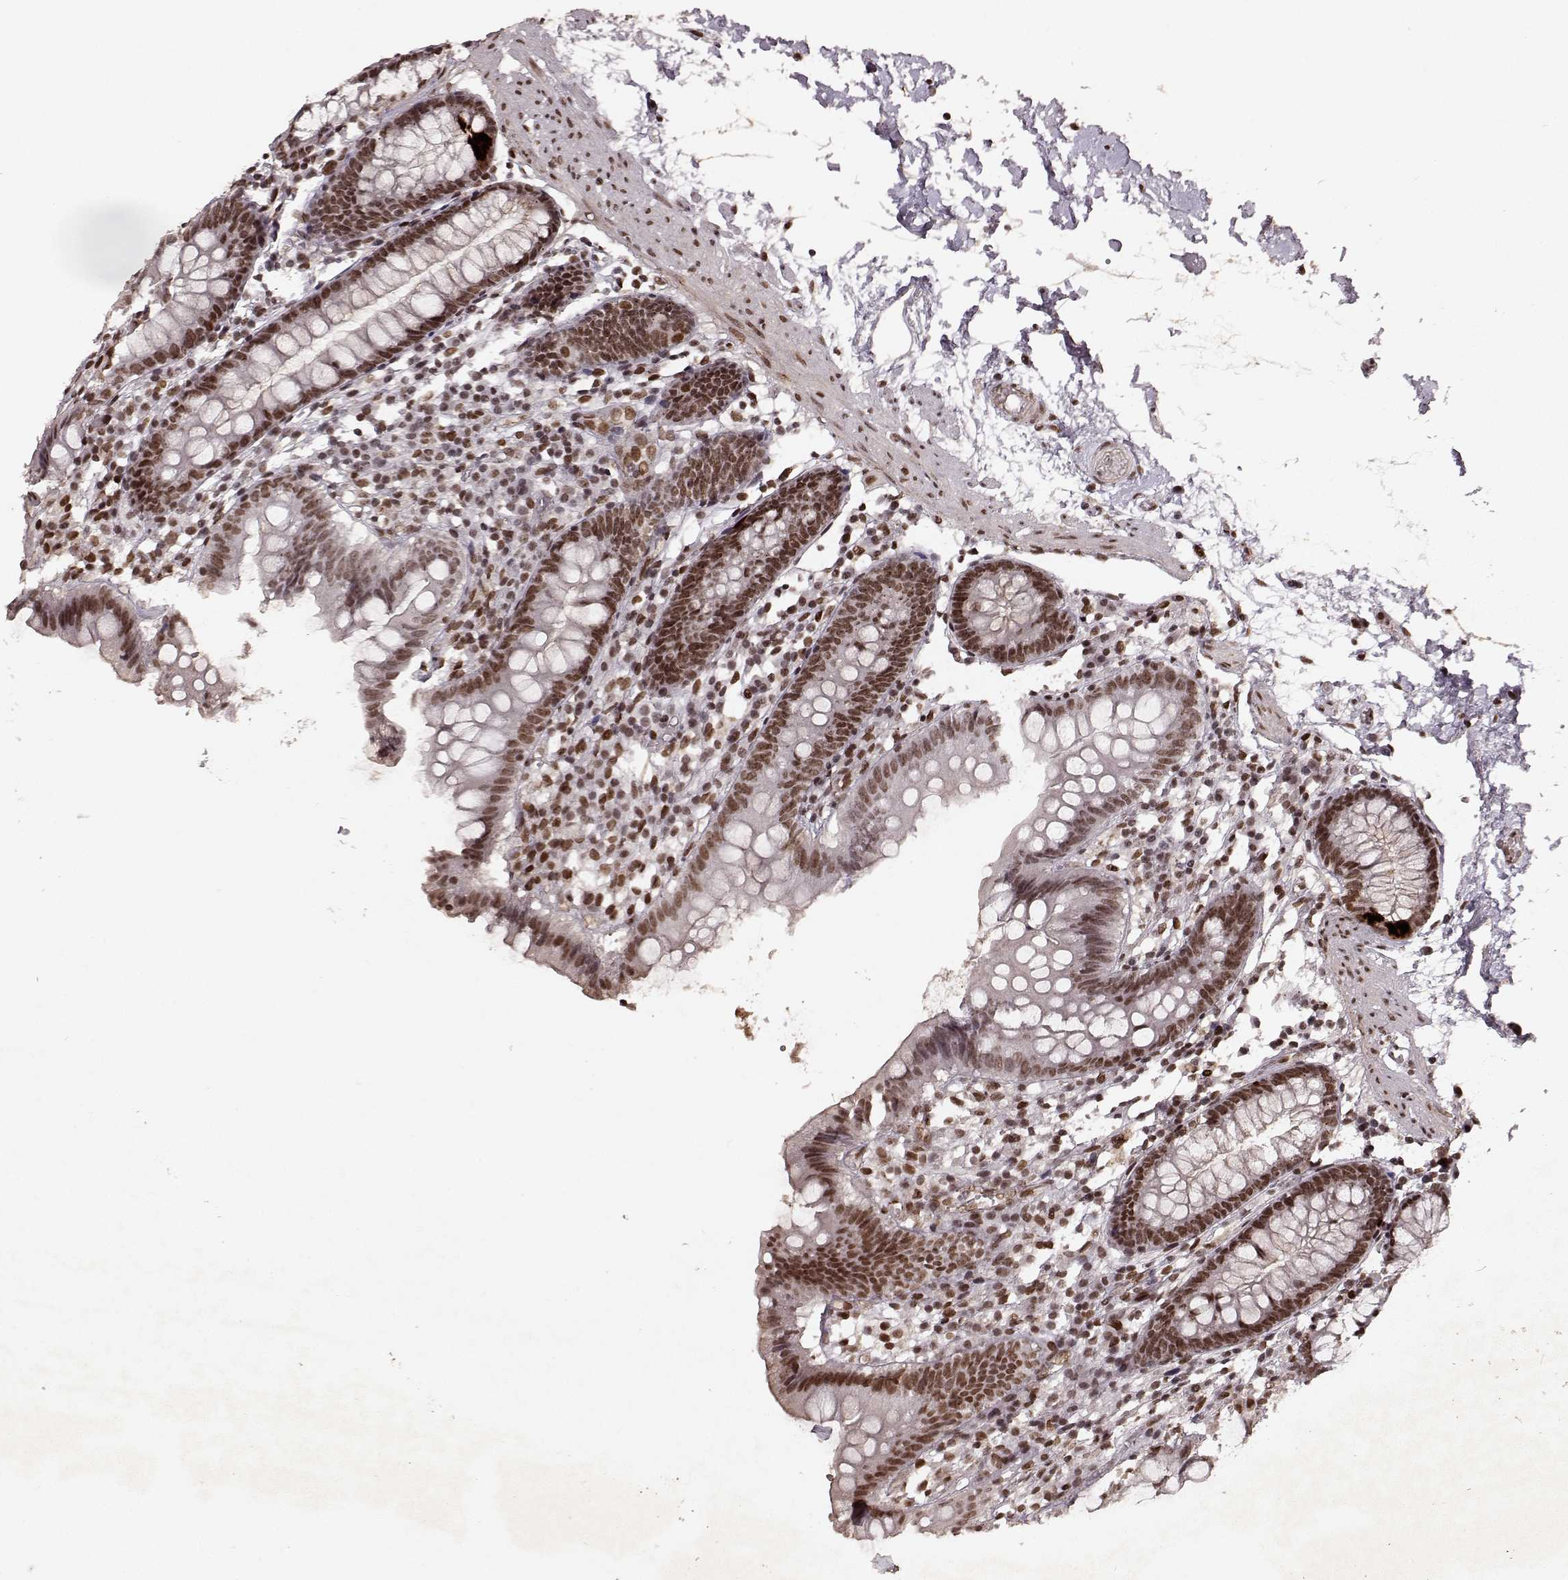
{"staining": {"intensity": "moderate", "quantity": ">75%", "location": "nuclear"}, "tissue": "small intestine", "cell_type": "Glandular cells", "image_type": "normal", "snomed": [{"axis": "morphology", "description": "Normal tissue, NOS"}, {"axis": "topography", "description": "Small intestine"}], "caption": "Approximately >75% of glandular cells in benign small intestine exhibit moderate nuclear protein staining as visualized by brown immunohistochemical staining.", "gene": "RRAGD", "patient": {"sex": "female", "age": 90}}